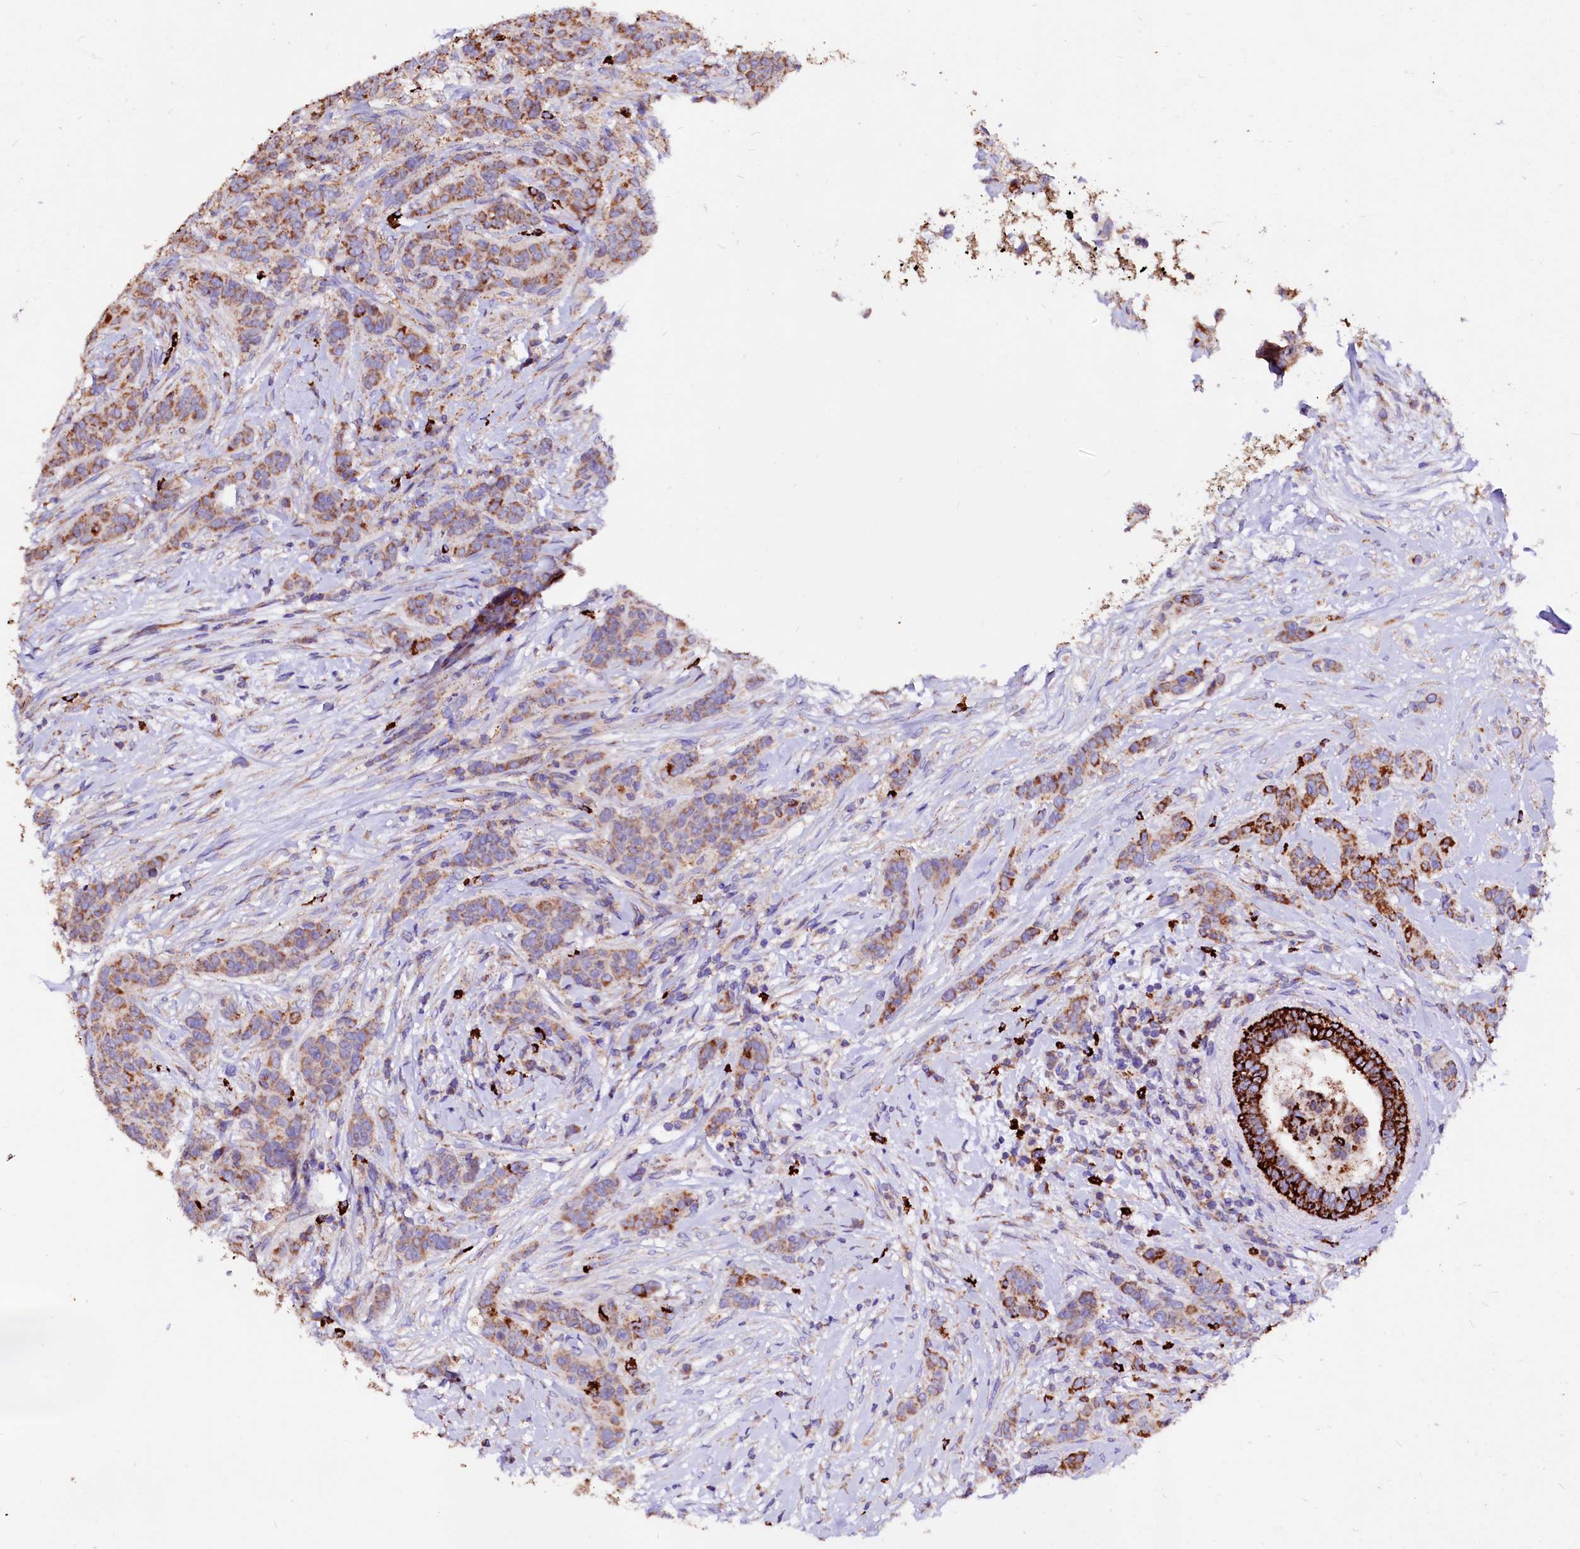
{"staining": {"intensity": "moderate", "quantity": ">75%", "location": "cytoplasmic/membranous"}, "tissue": "breast cancer", "cell_type": "Tumor cells", "image_type": "cancer", "snomed": [{"axis": "morphology", "description": "Duct carcinoma"}, {"axis": "topography", "description": "Breast"}], "caption": "Breast infiltrating ductal carcinoma stained with DAB (3,3'-diaminobenzidine) immunohistochemistry (IHC) reveals medium levels of moderate cytoplasmic/membranous positivity in about >75% of tumor cells. The staining was performed using DAB (3,3'-diaminobenzidine), with brown indicating positive protein expression. Nuclei are stained blue with hematoxylin.", "gene": "MAOB", "patient": {"sex": "female", "age": 40}}